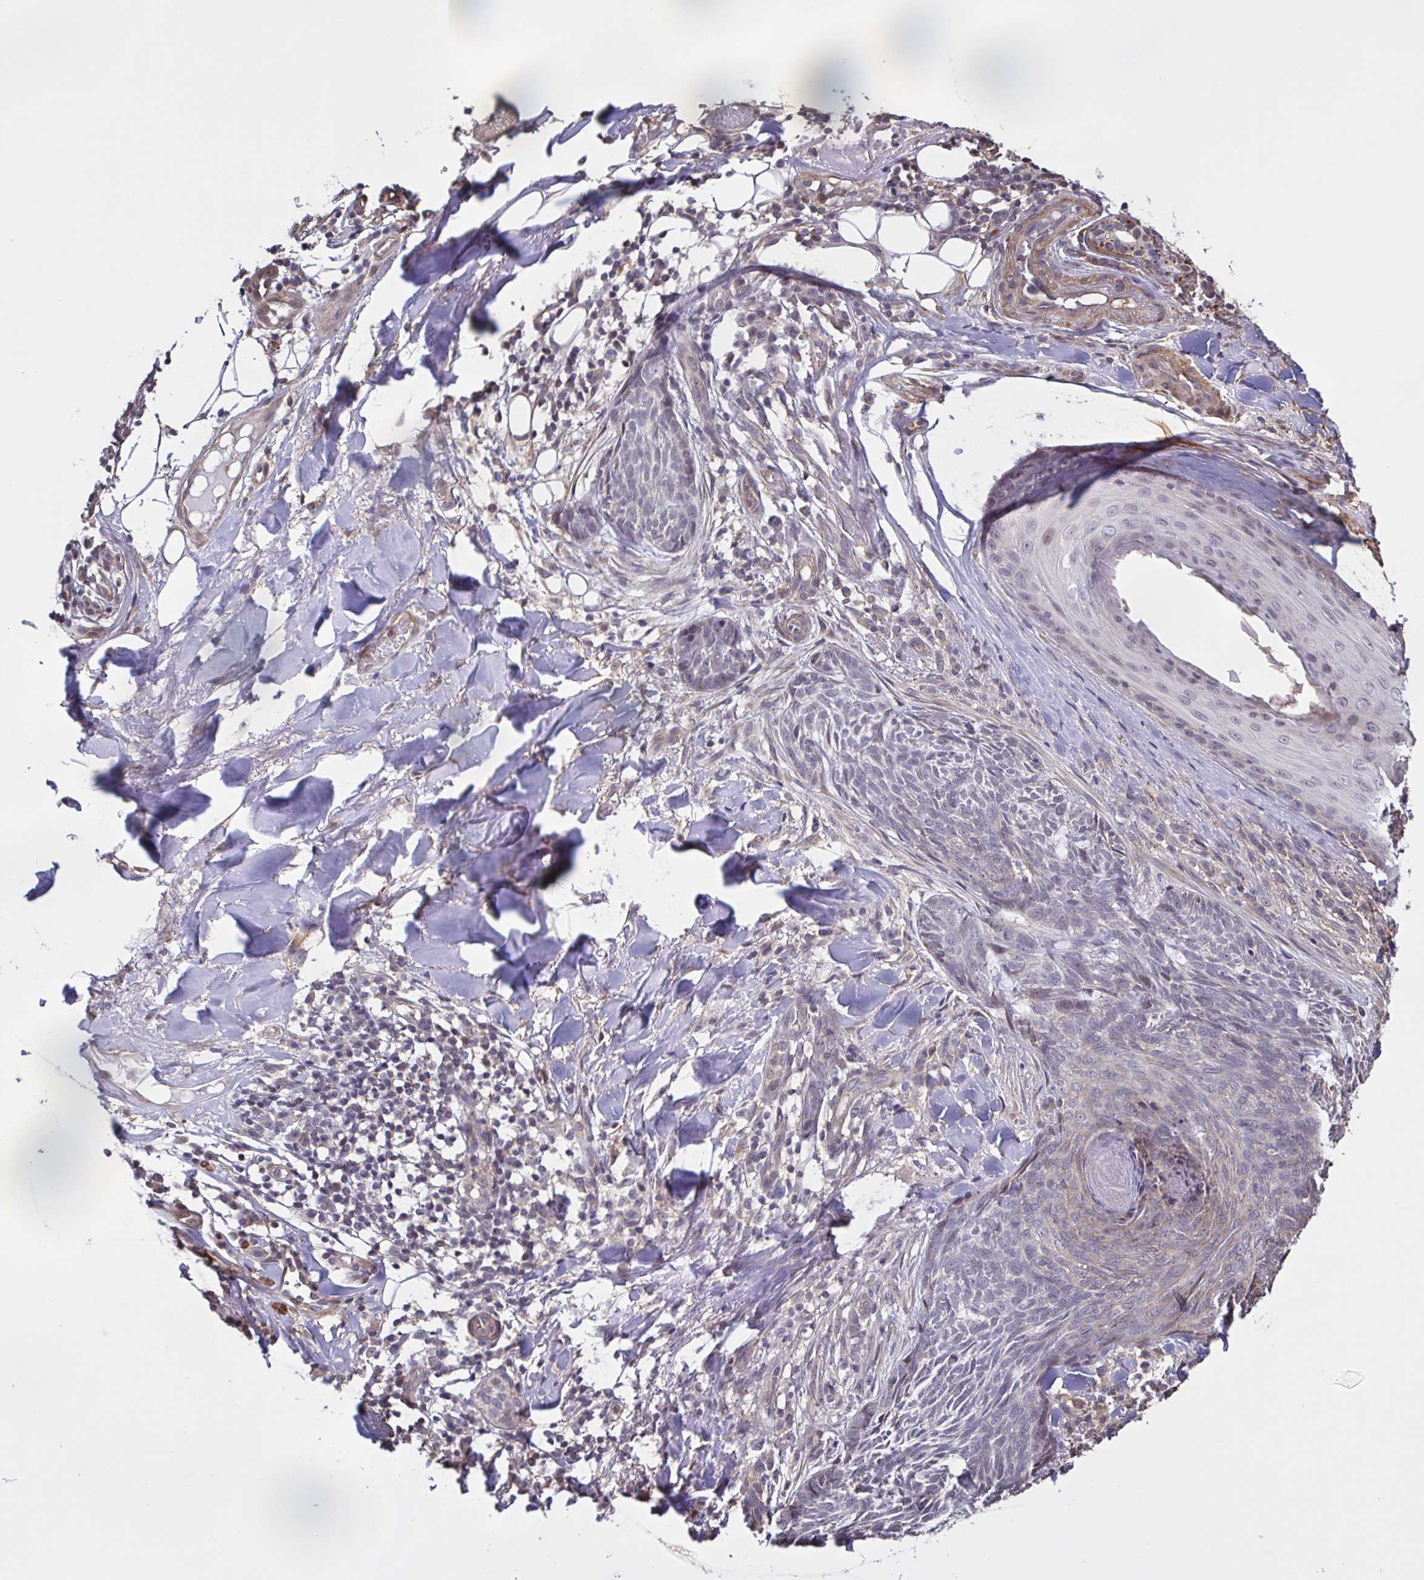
{"staining": {"intensity": "negative", "quantity": "none", "location": "none"}, "tissue": "skin cancer", "cell_type": "Tumor cells", "image_type": "cancer", "snomed": [{"axis": "morphology", "description": "Basal cell carcinoma"}, {"axis": "topography", "description": "Skin"}], "caption": "DAB immunohistochemical staining of skin cancer displays no significant expression in tumor cells.", "gene": "ZNF200", "patient": {"sex": "female", "age": 93}}